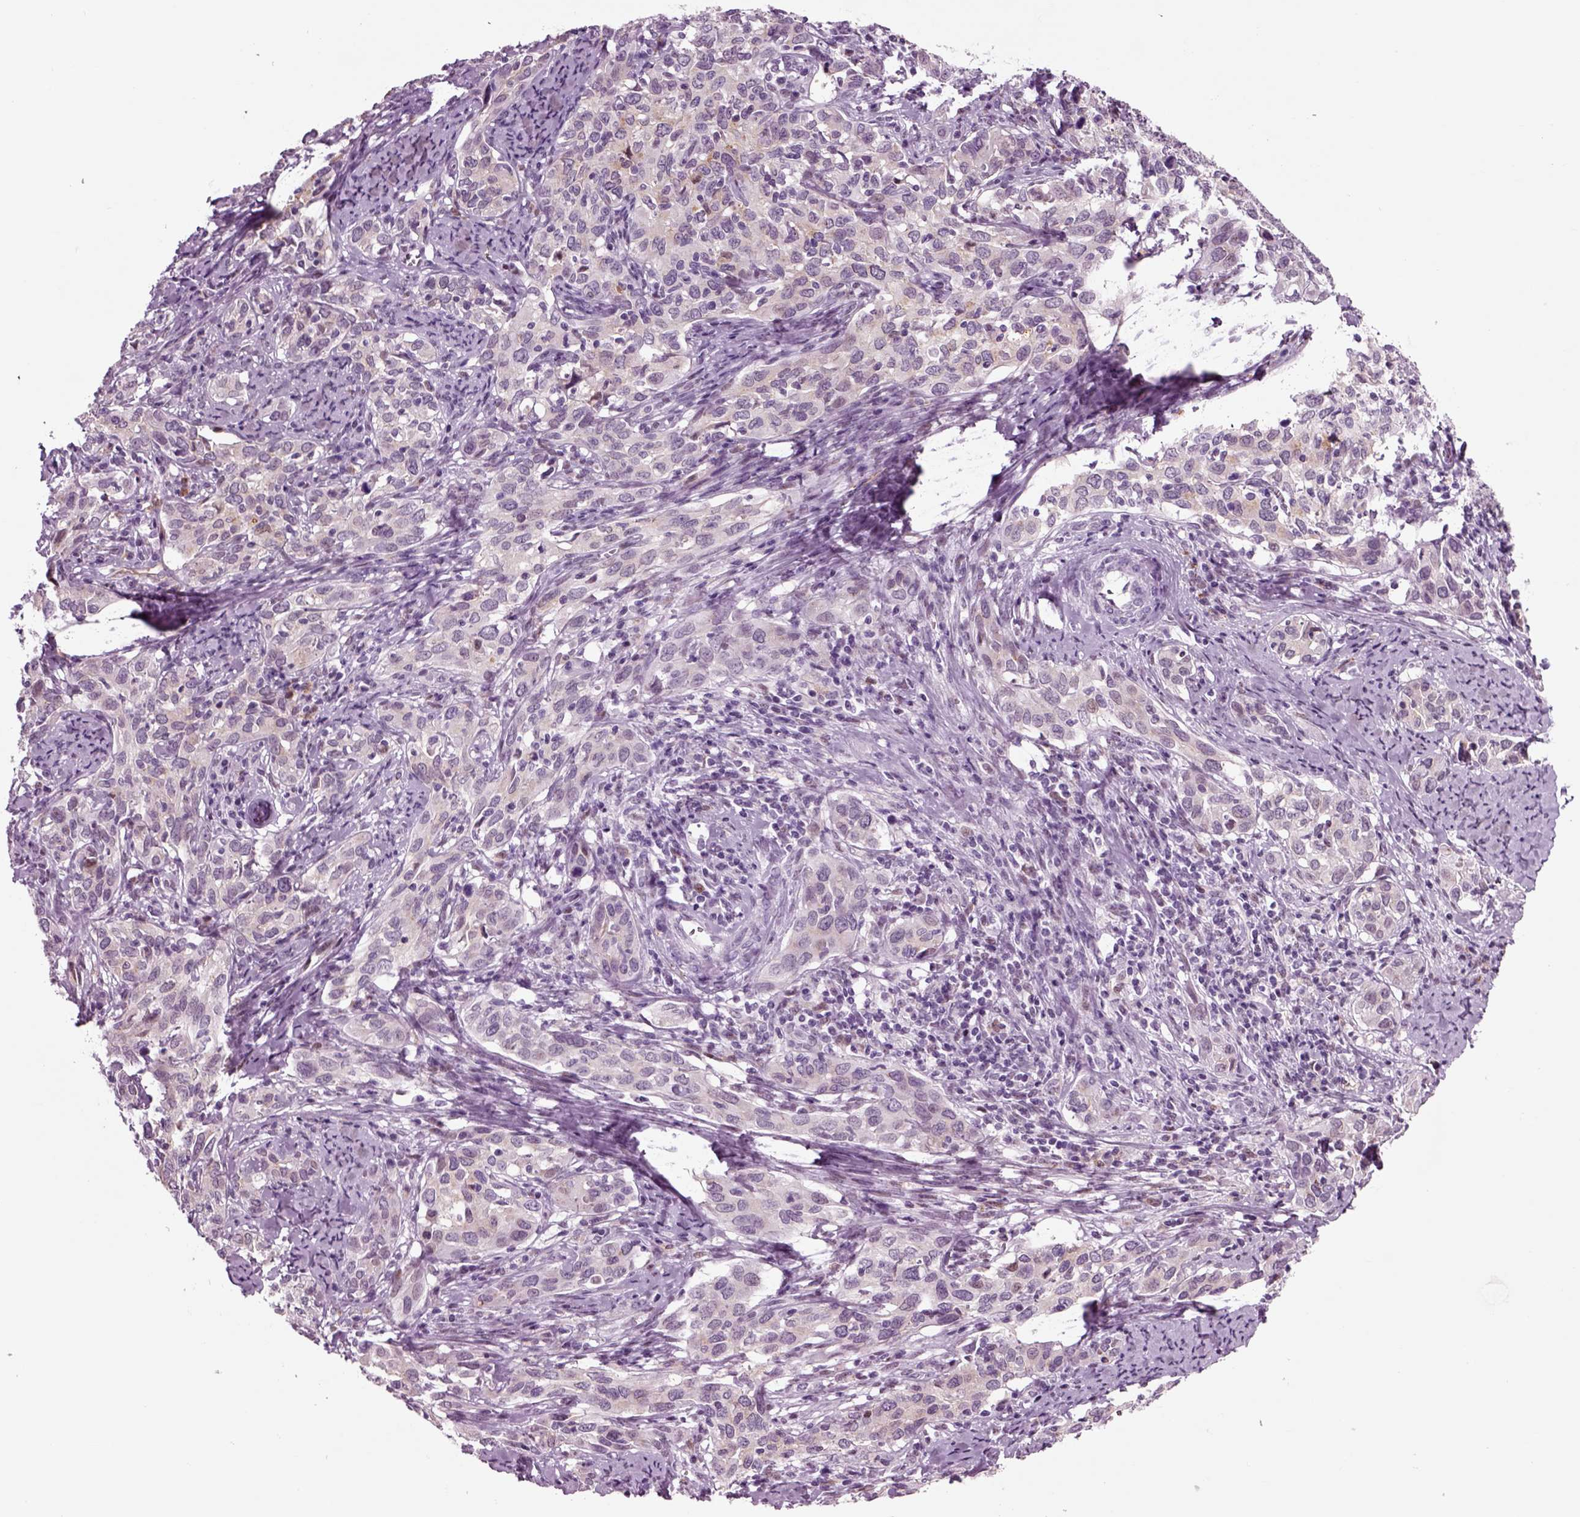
{"staining": {"intensity": "negative", "quantity": "none", "location": "none"}, "tissue": "cervical cancer", "cell_type": "Tumor cells", "image_type": "cancer", "snomed": [{"axis": "morphology", "description": "Squamous cell carcinoma, NOS"}, {"axis": "topography", "description": "Cervix"}], "caption": "This is an immunohistochemistry photomicrograph of cervical cancer (squamous cell carcinoma). There is no staining in tumor cells.", "gene": "CHGB", "patient": {"sex": "female", "age": 51}}